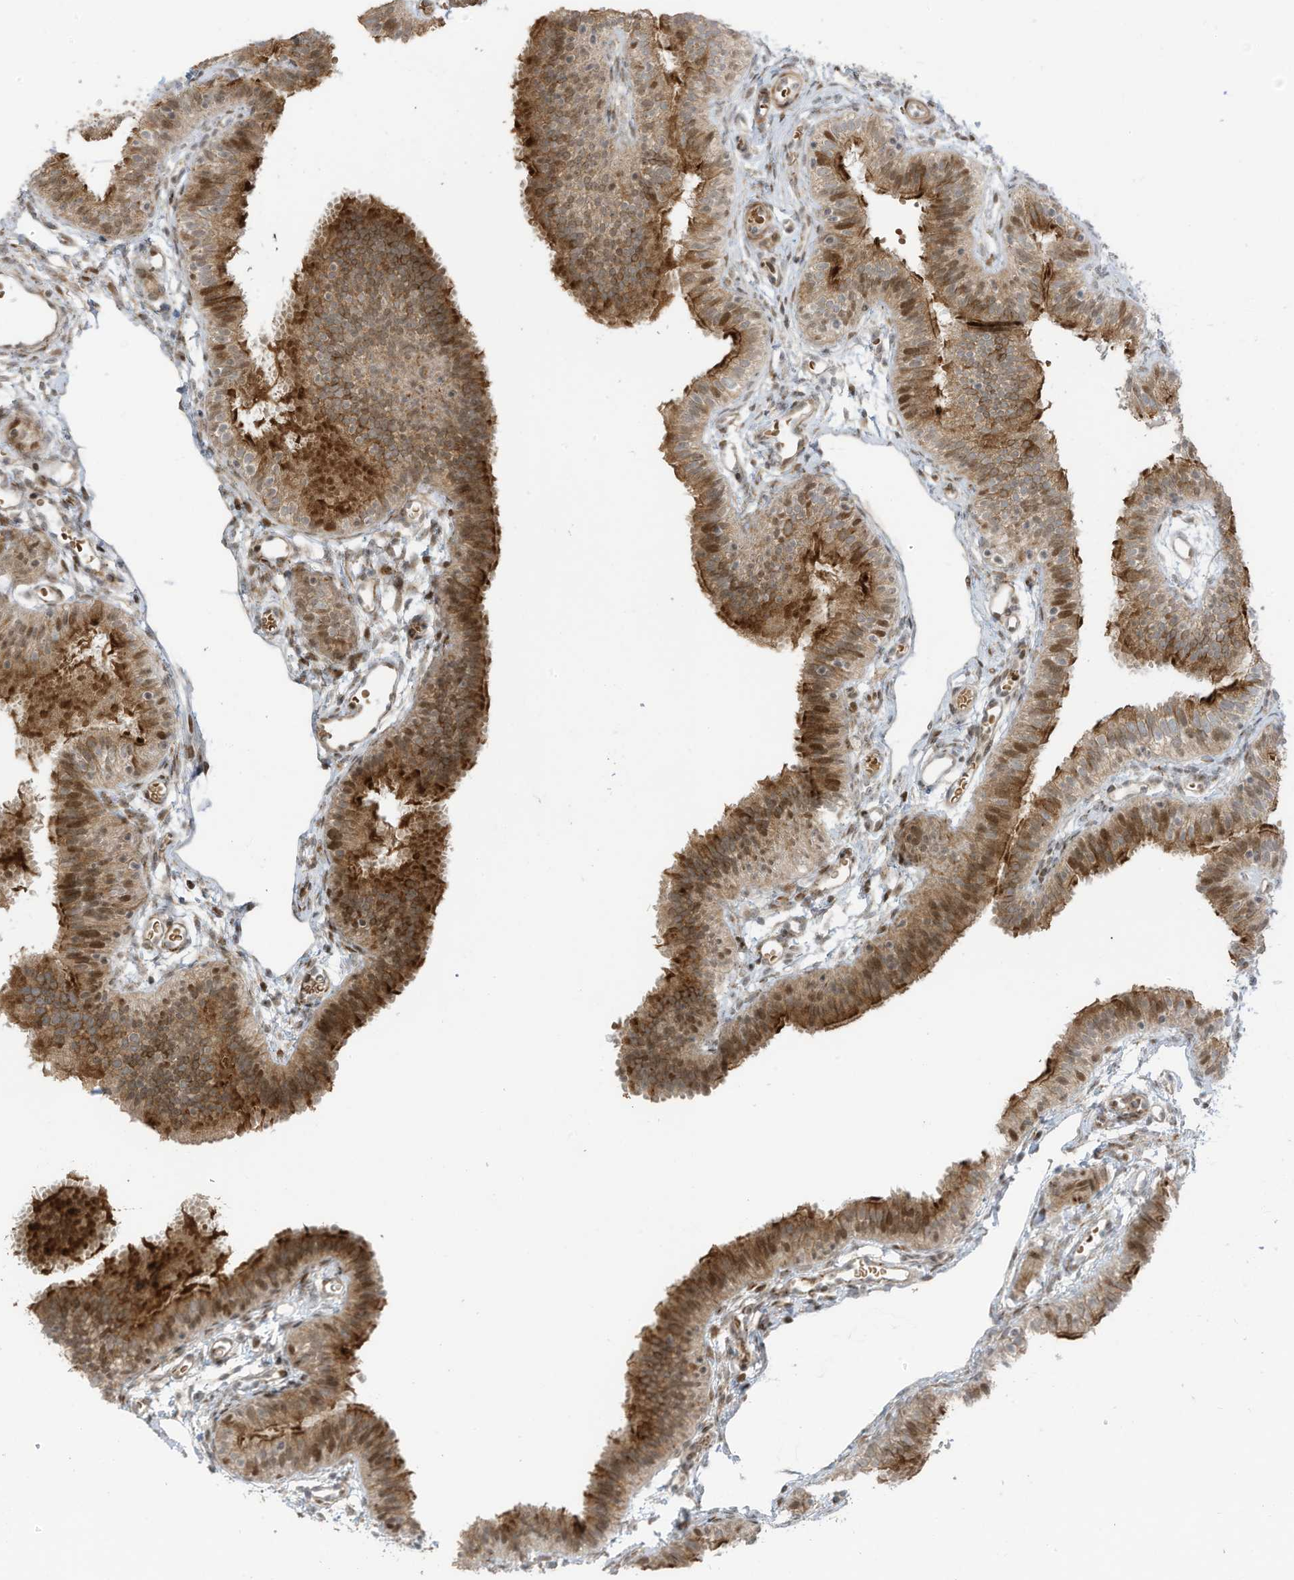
{"staining": {"intensity": "moderate", "quantity": ">75%", "location": "cytoplasmic/membranous,nuclear"}, "tissue": "fallopian tube", "cell_type": "Glandular cells", "image_type": "normal", "snomed": [{"axis": "morphology", "description": "Normal tissue, NOS"}, {"axis": "topography", "description": "Fallopian tube"}], "caption": "Protein staining of unremarkable fallopian tube displays moderate cytoplasmic/membranous,nuclear expression in approximately >75% of glandular cells. (IHC, brightfield microscopy, high magnification).", "gene": "ZCWPW2", "patient": {"sex": "female", "age": 35}}